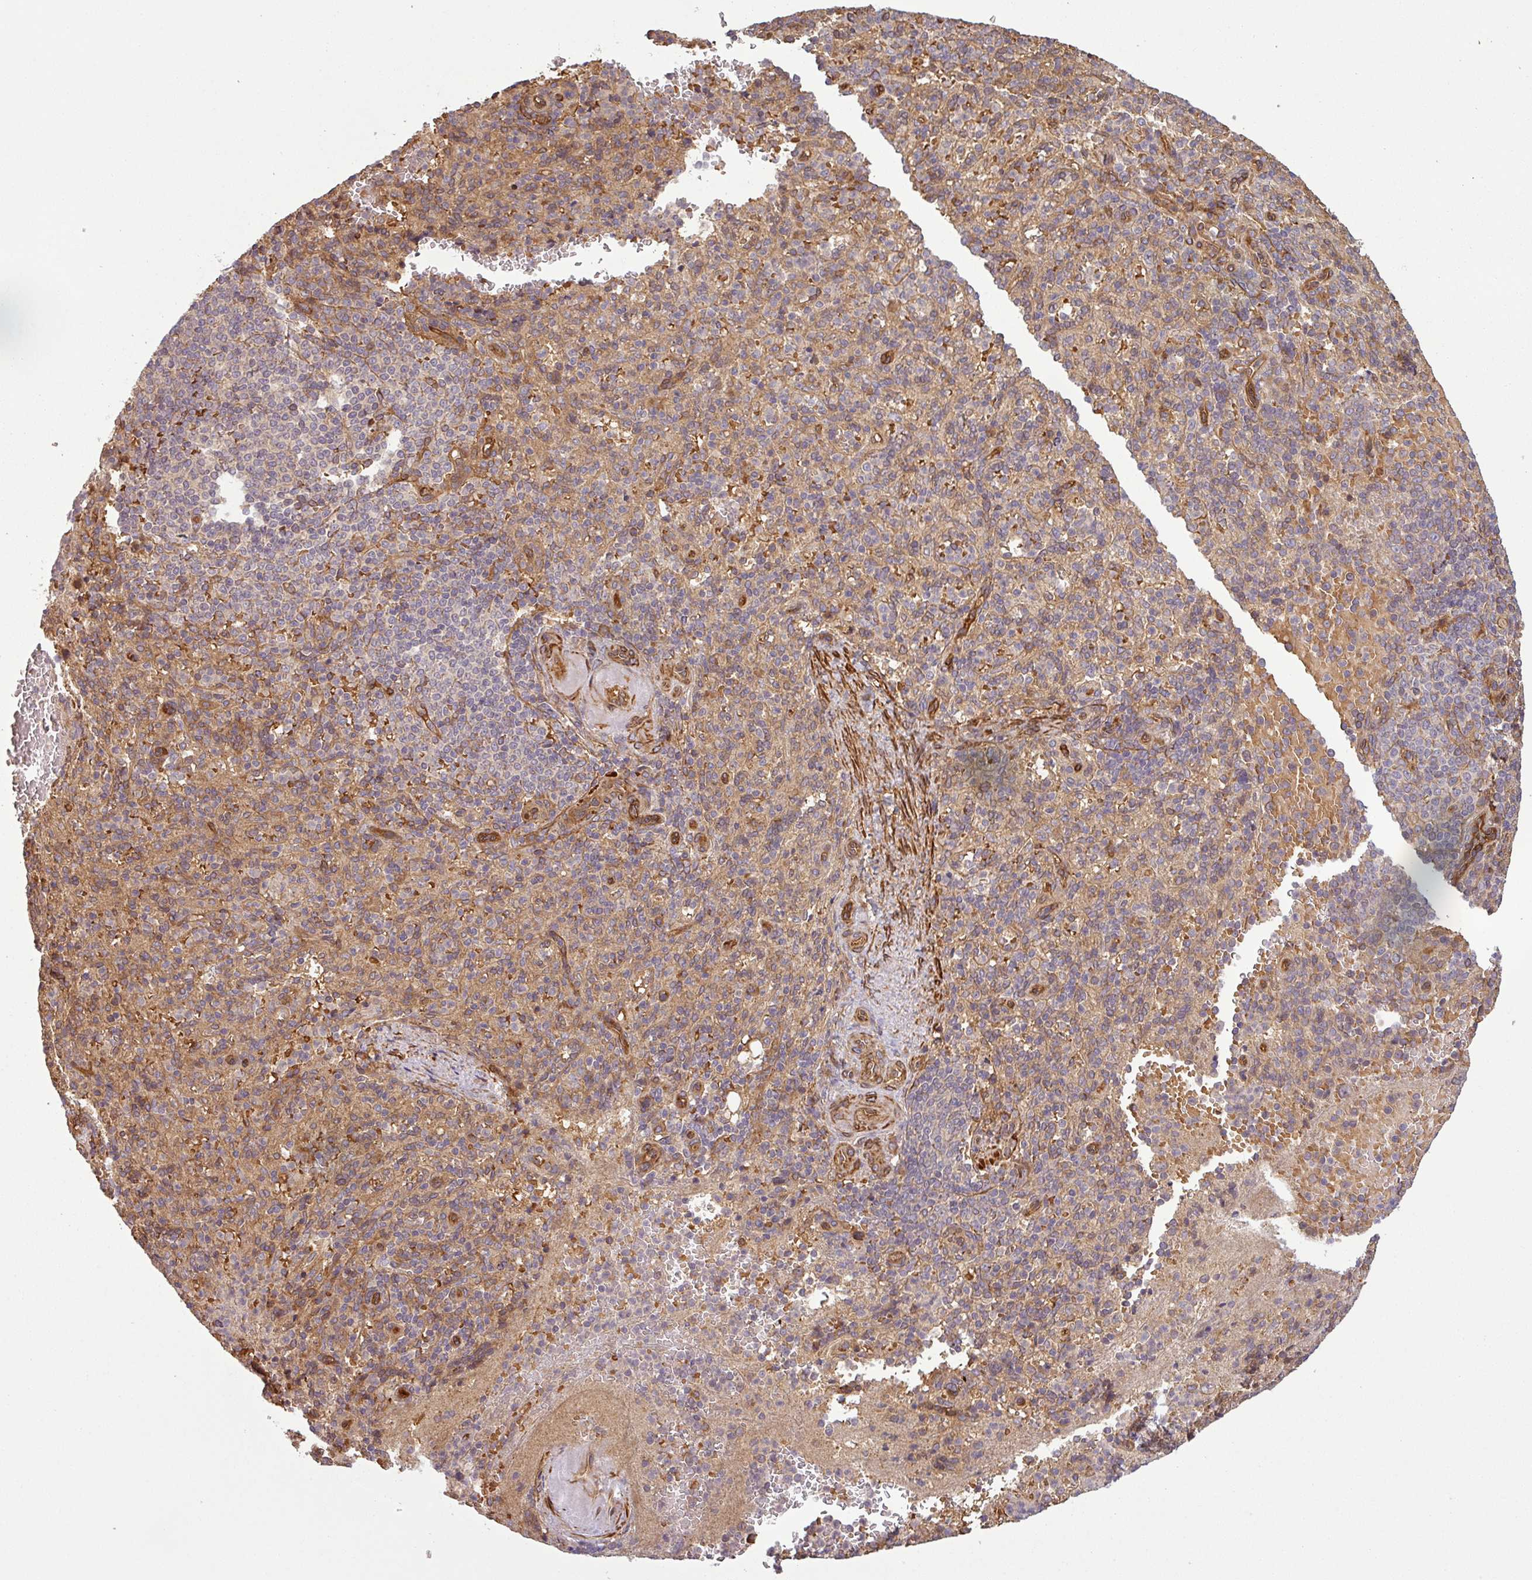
{"staining": {"intensity": "moderate", "quantity": "25%-75%", "location": "cytoplasmic/membranous"}, "tissue": "spleen", "cell_type": "Cells in red pulp", "image_type": "normal", "snomed": [{"axis": "morphology", "description": "Normal tissue, NOS"}, {"axis": "topography", "description": "Spleen"}], "caption": "Immunohistochemical staining of benign human spleen exhibits moderate cytoplasmic/membranous protein positivity in approximately 25%-75% of cells in red pulp.", "gene": "MAP3K6", "patient": {"sex": "female", "age": 74}}